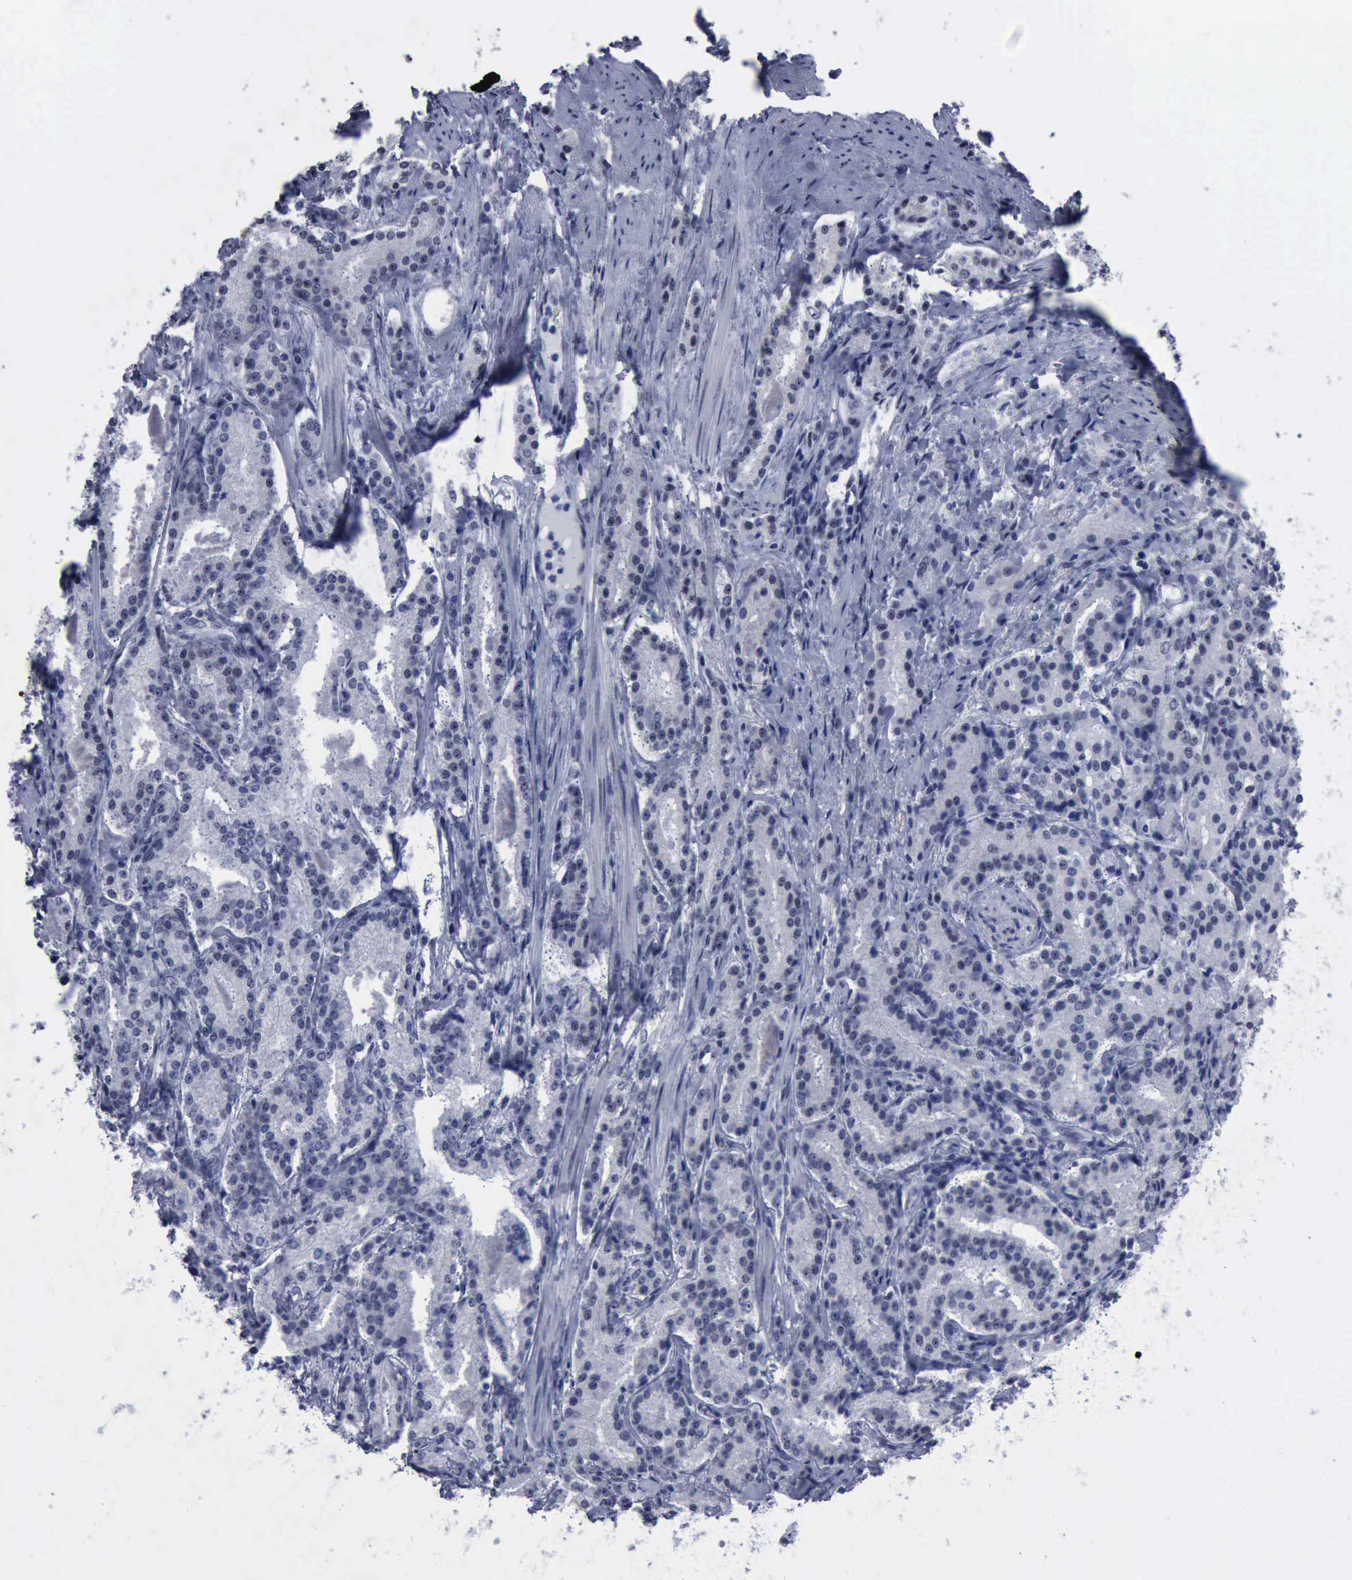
{"staining": {"intensity": "negative", "quantity": "none", "location": "none"}, "tissue": "prostate cancer", "cell_type": "Tumor cells", "image_type": "cancer", "snomed": [{"axis": "morphology", "description": "Adenocarcinoma, Medium grade"}, {"axis": "topography", "description": "Prostate"}], "caption": "Adenocarcinoma (medium-grade) (prostate) stained for a protein using immunohistochemistry (IHC) displays no positivity tumor cells.", "gene": "BRD1", "patient": {"sex": "male", "age": 72}}